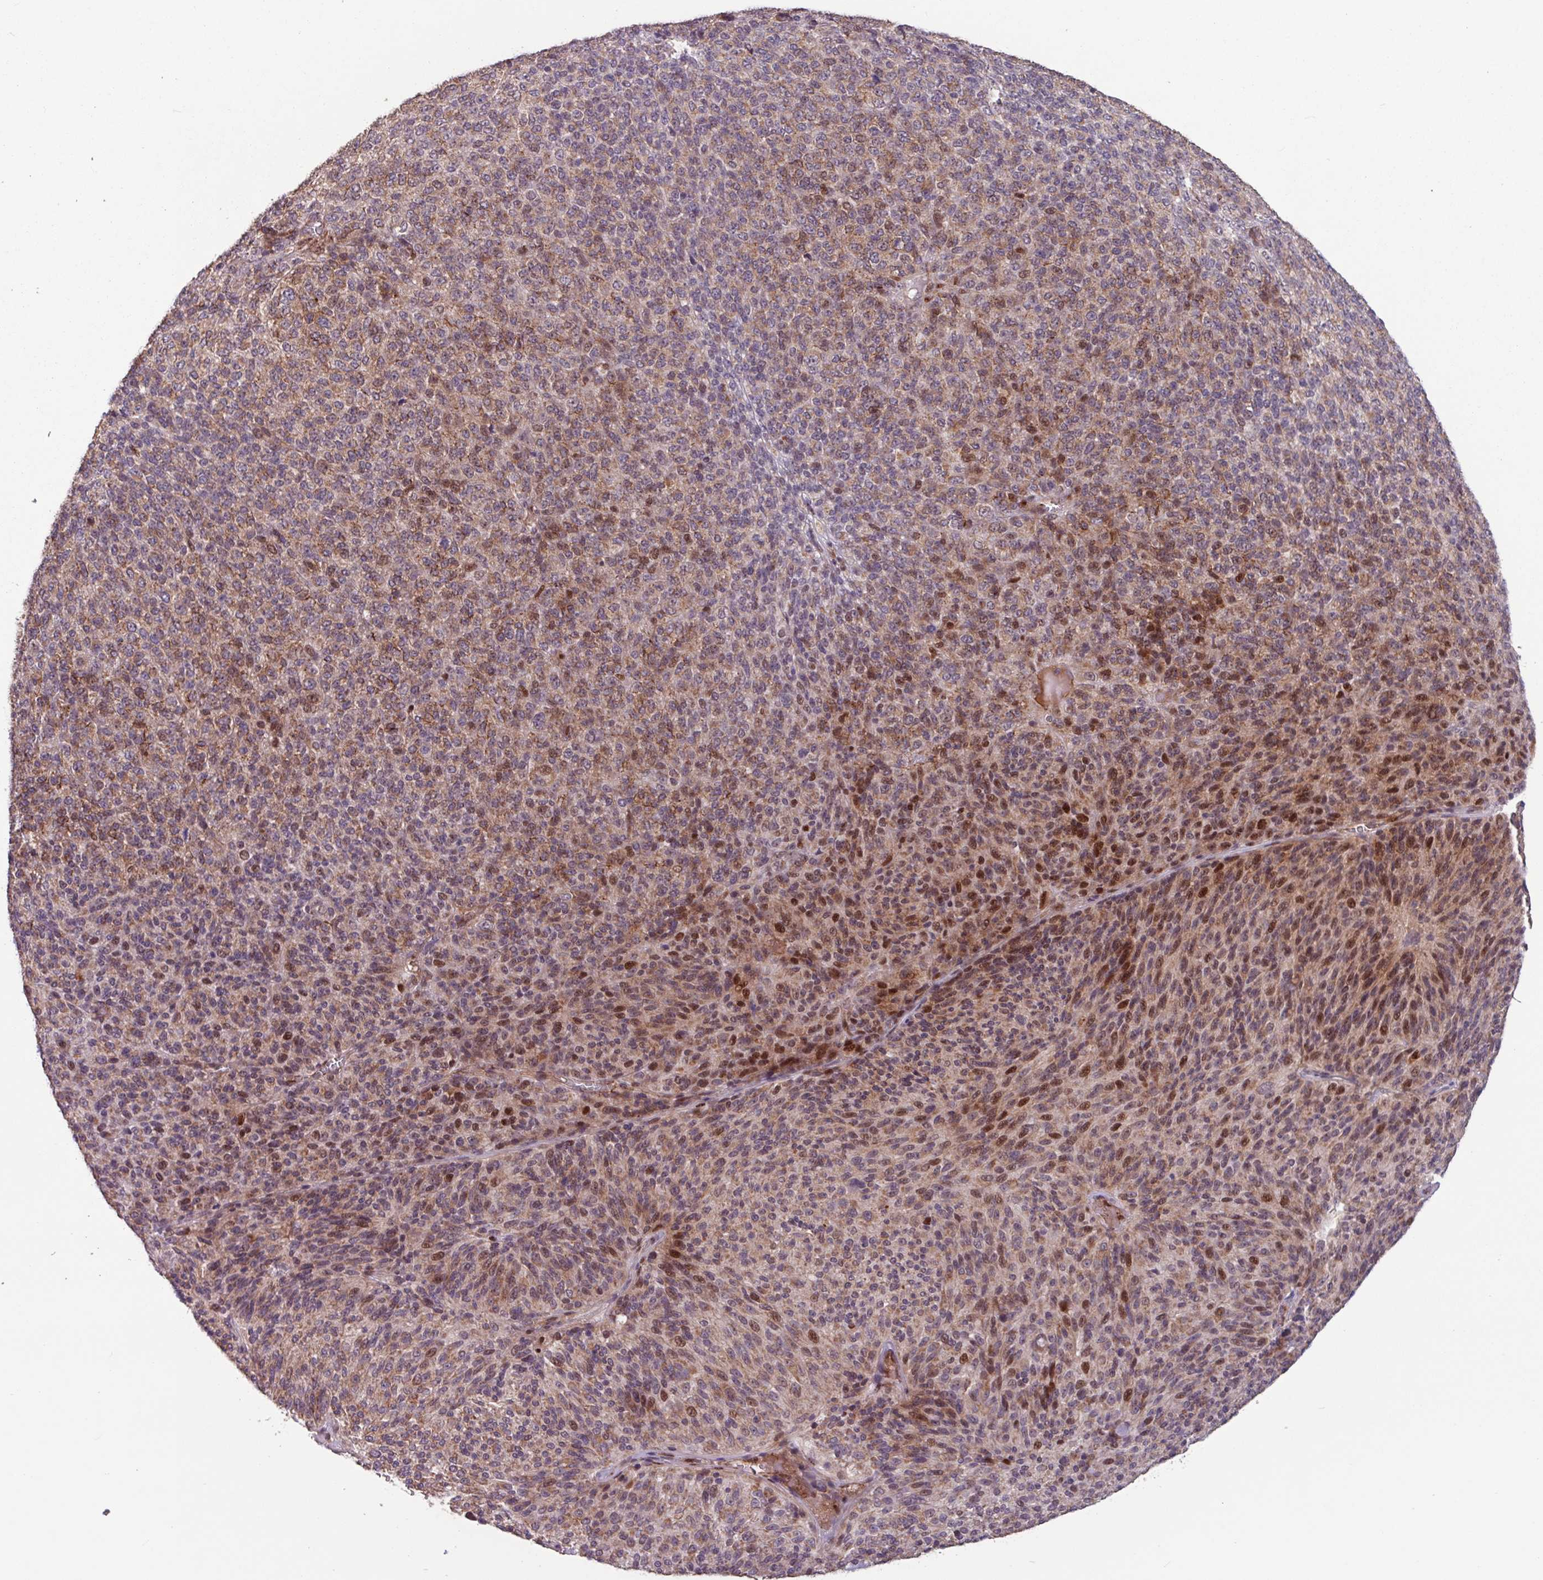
{"staining": {"intensity": "strong", "quantity": "25%-75%", "location": "cytoplasmic/membranous,nuclear"}, "tissue": "melanoma", "cell_type": "Tumor cells", "image_type": "cancer", "snomed": [{"axis": "morphology", "description": "Malignant melanoma, Metastatic site"}, {"axis": "topography", "description": "Brain"}], "caption": "Tumor cells exhibit high levels of strong cytoplasmic/membranous and nuclear positivity in approximately 25%-75% of cells in malignant melanoma (metastatic site).", "gene": "TMEM88", "patient": {"sex": "female", "age": 56}}